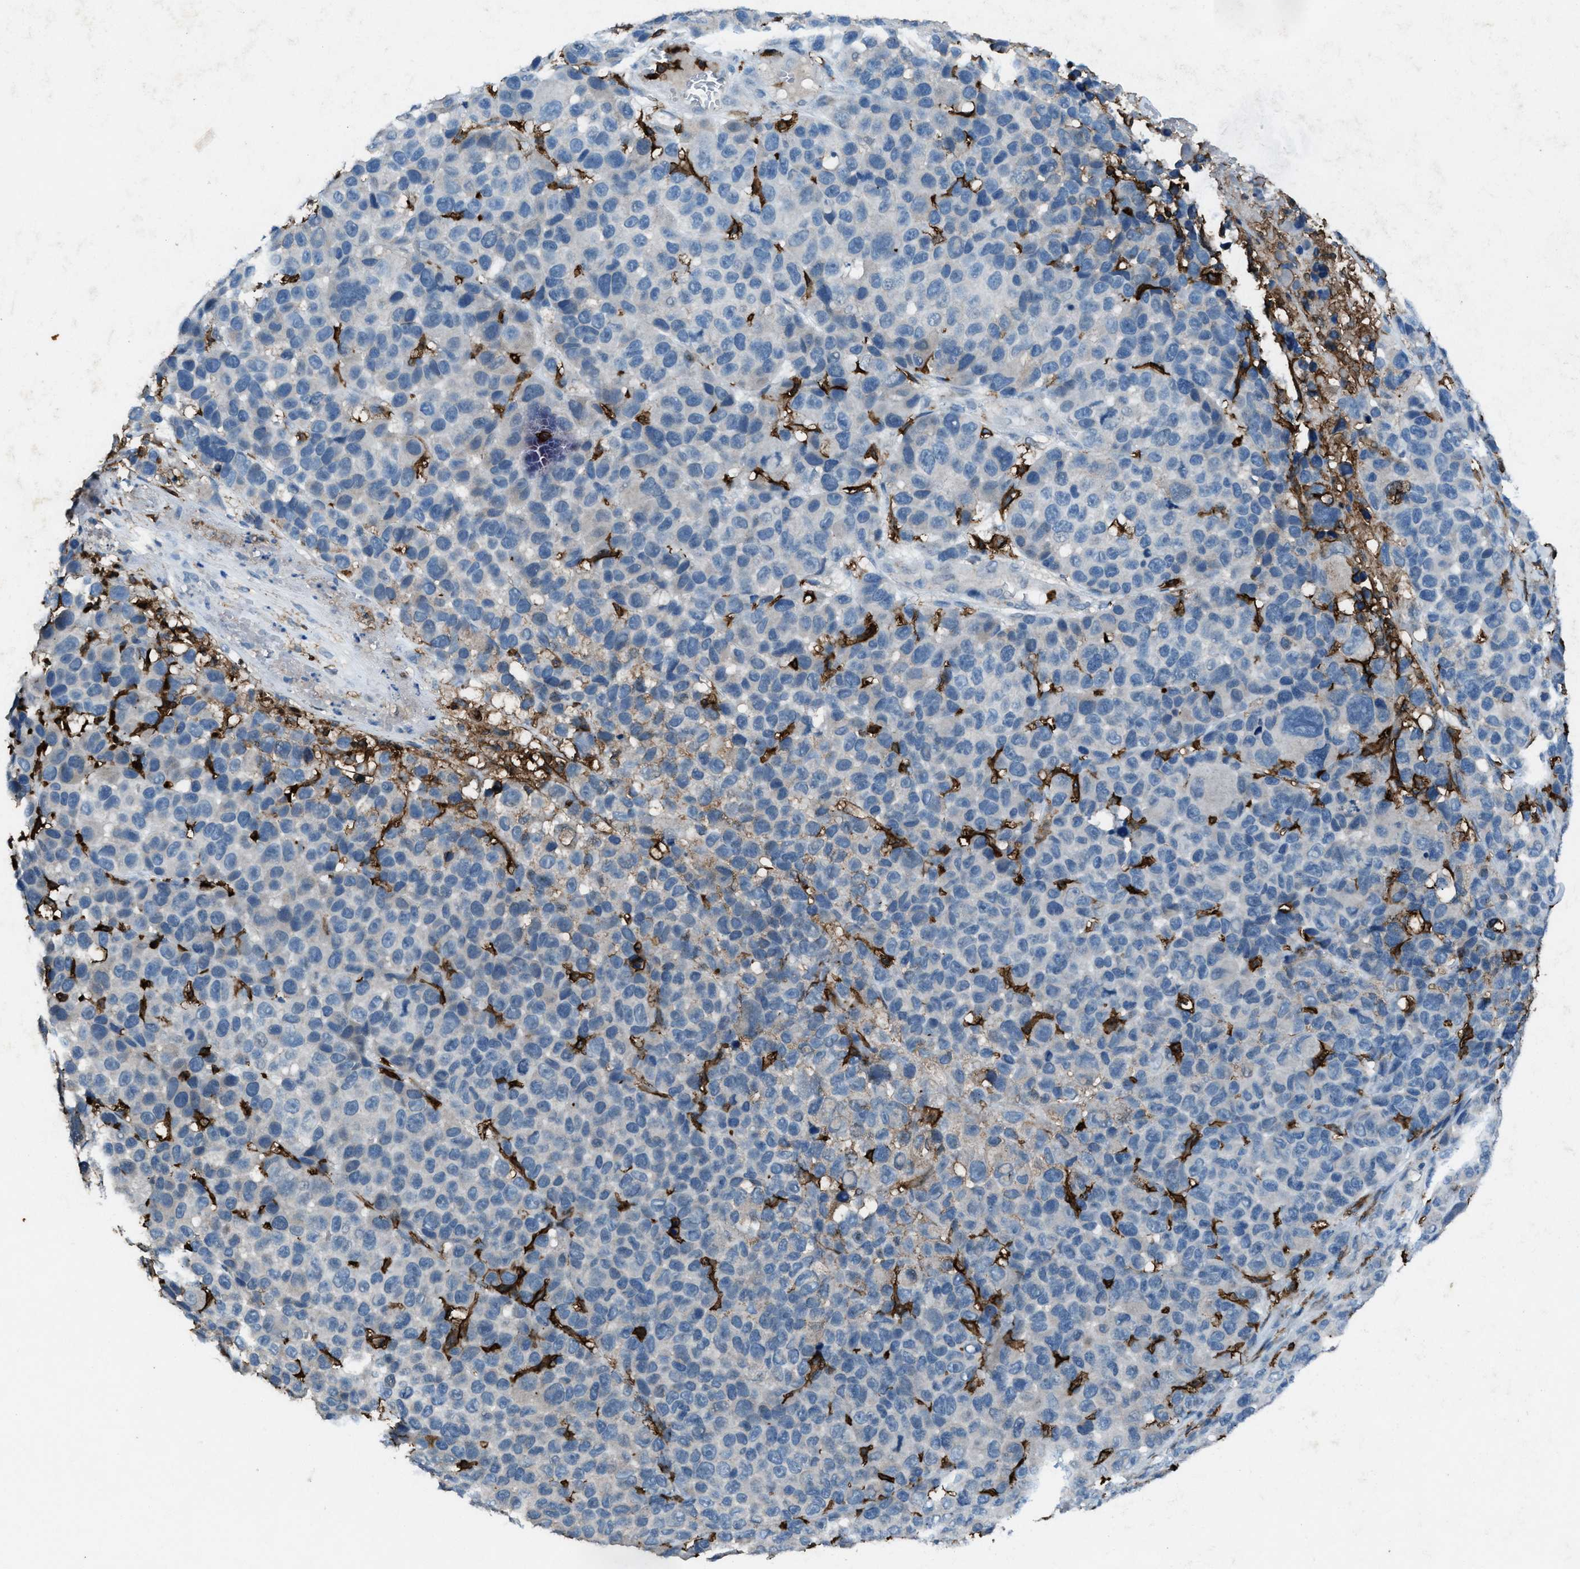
{"staining": {"intensity": "negative", "quantity": "none", "location": "none"}, "tissue": "melanoma", "cell_type": "Tumor cells", "image_type": "cancer", "snomed": [{"axis": "morphology", "description": "Malignant melanoma, NOS"}, {"axis": "topography", "description": "Skin"}], "caption": "Human melanoma stained for a protein using IHC exhibits no staining in tumor cells.", "gene": "FCER1G", "patient": {"sex": "male", "age": 53}}